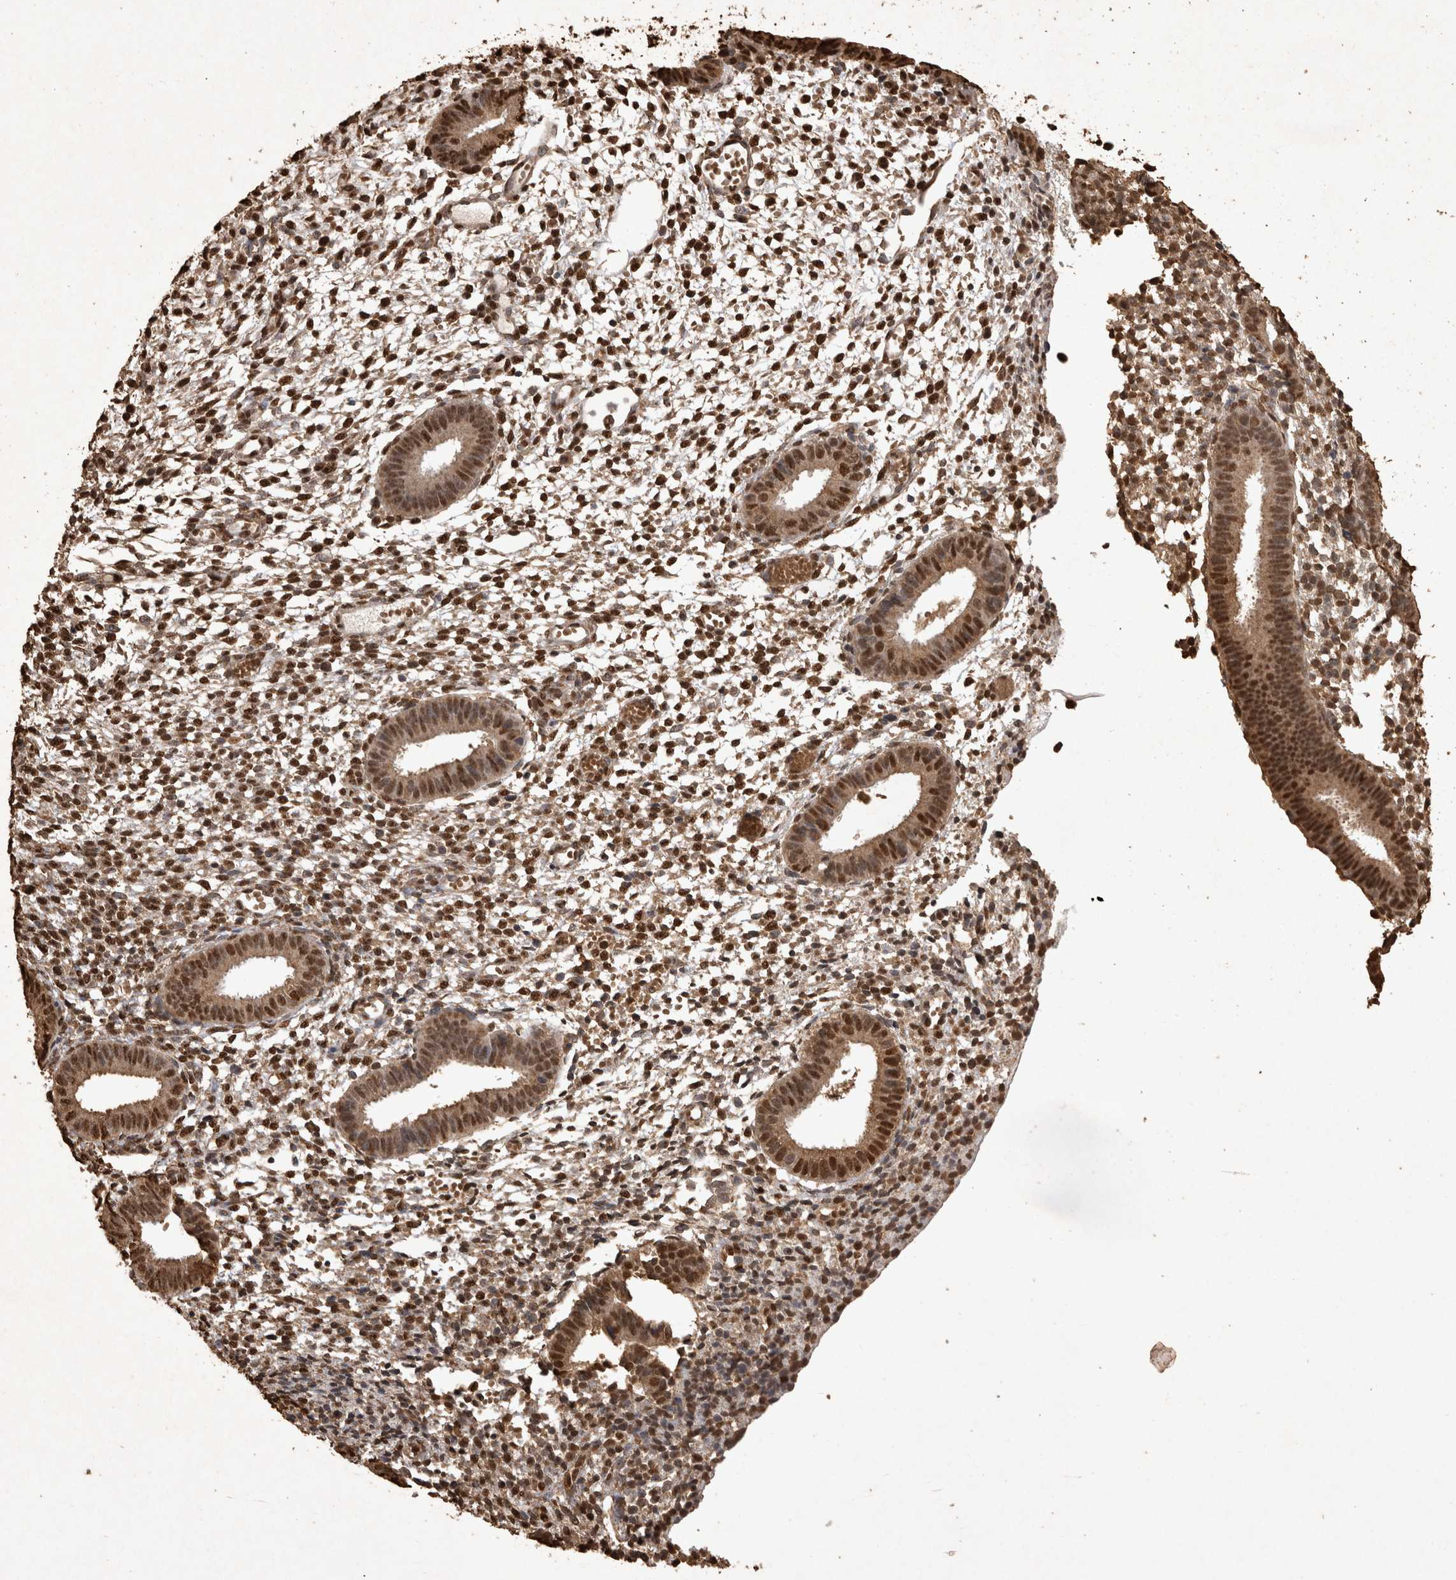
{"staining": {"intensity": "strong", "quantity": ">75%", "location": "nuclear"}, "tissue": "endometrium", "cell_type": "Cells in endometrial stroma", "image_type": "normal", "snomed": [{"axis": "morphology", "description": "Normal tissue, NOS"}, {"axis": "topography", "description": "Endometrium"}], "caption": "IHC (DAB (3,3'-diaminobenzidine)) staining of unremarkable human endometrium reveals strong nuclear protein expression in about >75% of cells in endometrial stroma. The protein is shown in brown color, while the nuclei are stained blue.", "gene": "OAS2", "patient": {"sex": "female", "age": 46}}